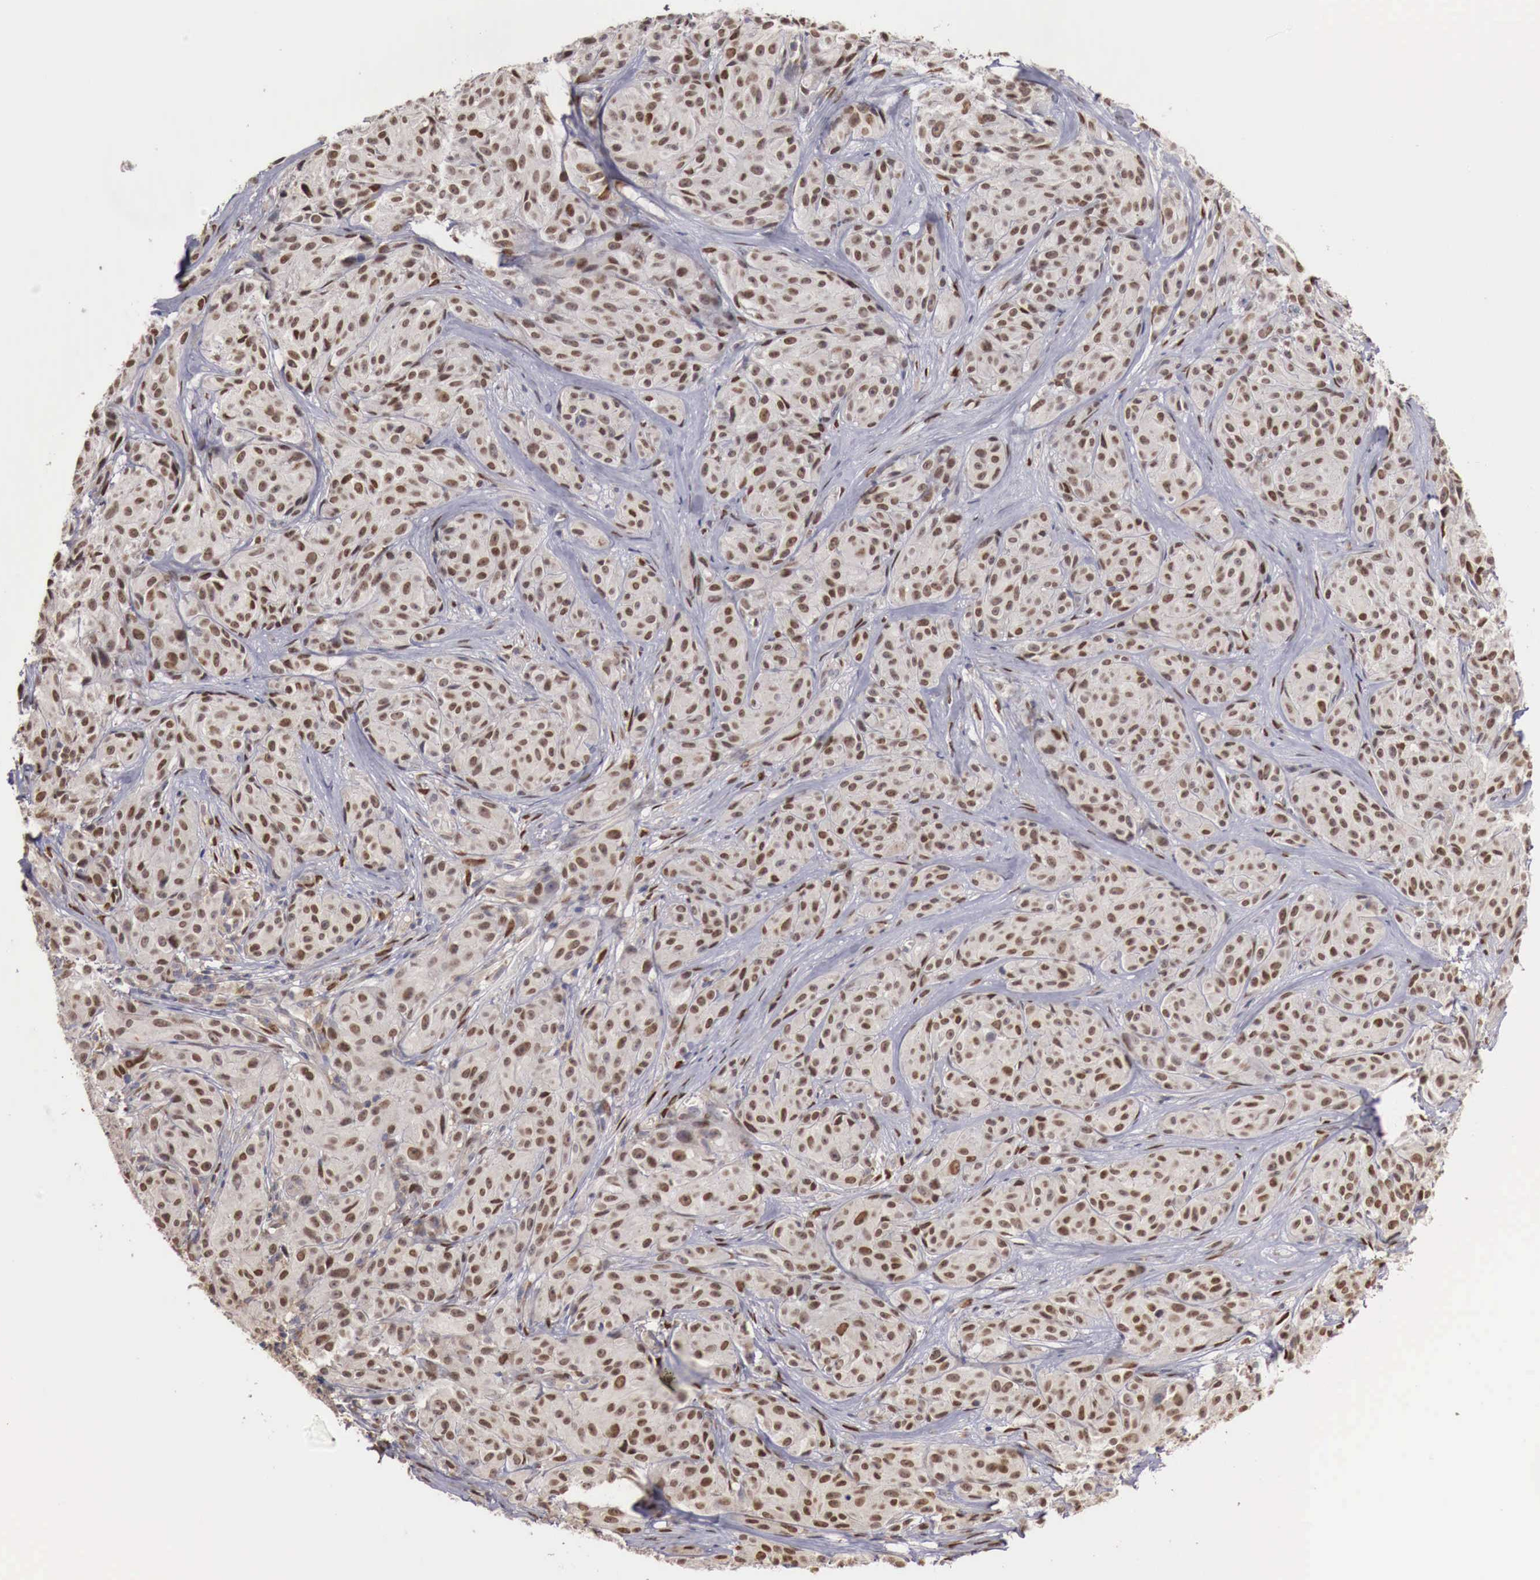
{"staining": {"intensity": "strong", "quantity": ">75%", "location": "nuclear"}, "tissue": "melanoma", "cell_type": "Tumor cells", "image_type": "cancer", "snomed": [{"axis": "morphology", "description": "Malignant melanoma, NOS"}, {"axis": "topography", "description": "Skin"}], "caption": "The image reveals staining of malignant melanoma, revealing strong nuclear protein positivity (brown color) within tumor cells.", "gene": "KHDRBS2", "patient": {"sex": "male", "age": 56}}